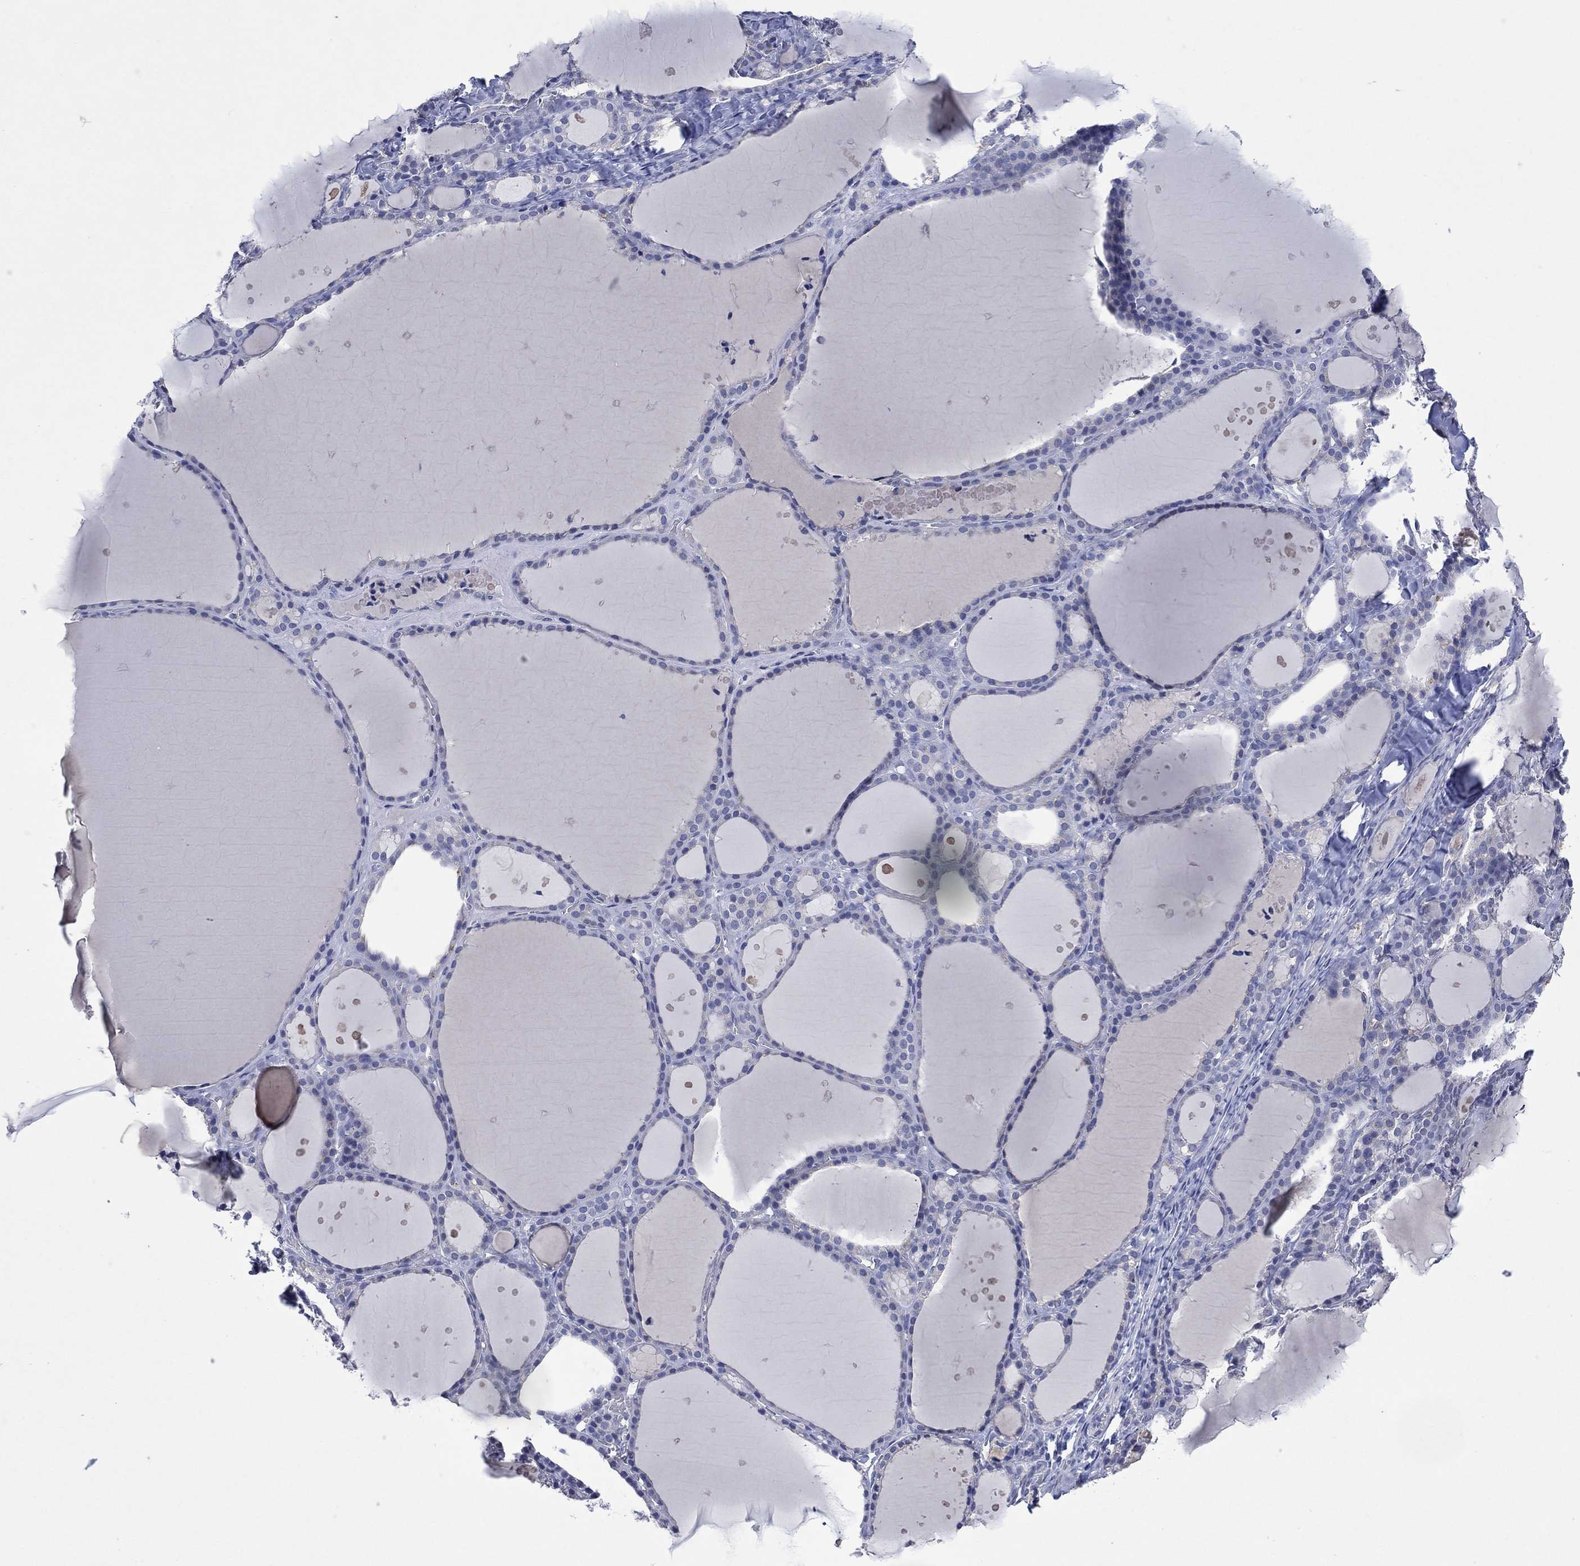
{"staining": {"intensity": "negative", "quantity": "none", "location": "none"}, "tissue": "thyroid gland", "cell_type": "Glandular cells", "image_type": "normal", "snomed": [{"axis": "morphology", "description": "Normal tissue, NOS"}, {"axis": "topography", "description": "Thyroid gland"}], "caption": "Immunohistochemical staining of unremarkable thyroid gland demonstrates no significant staining in glandular cells.", "gene": "ASB10", "patient": {"sex": "male", "age": 68}}